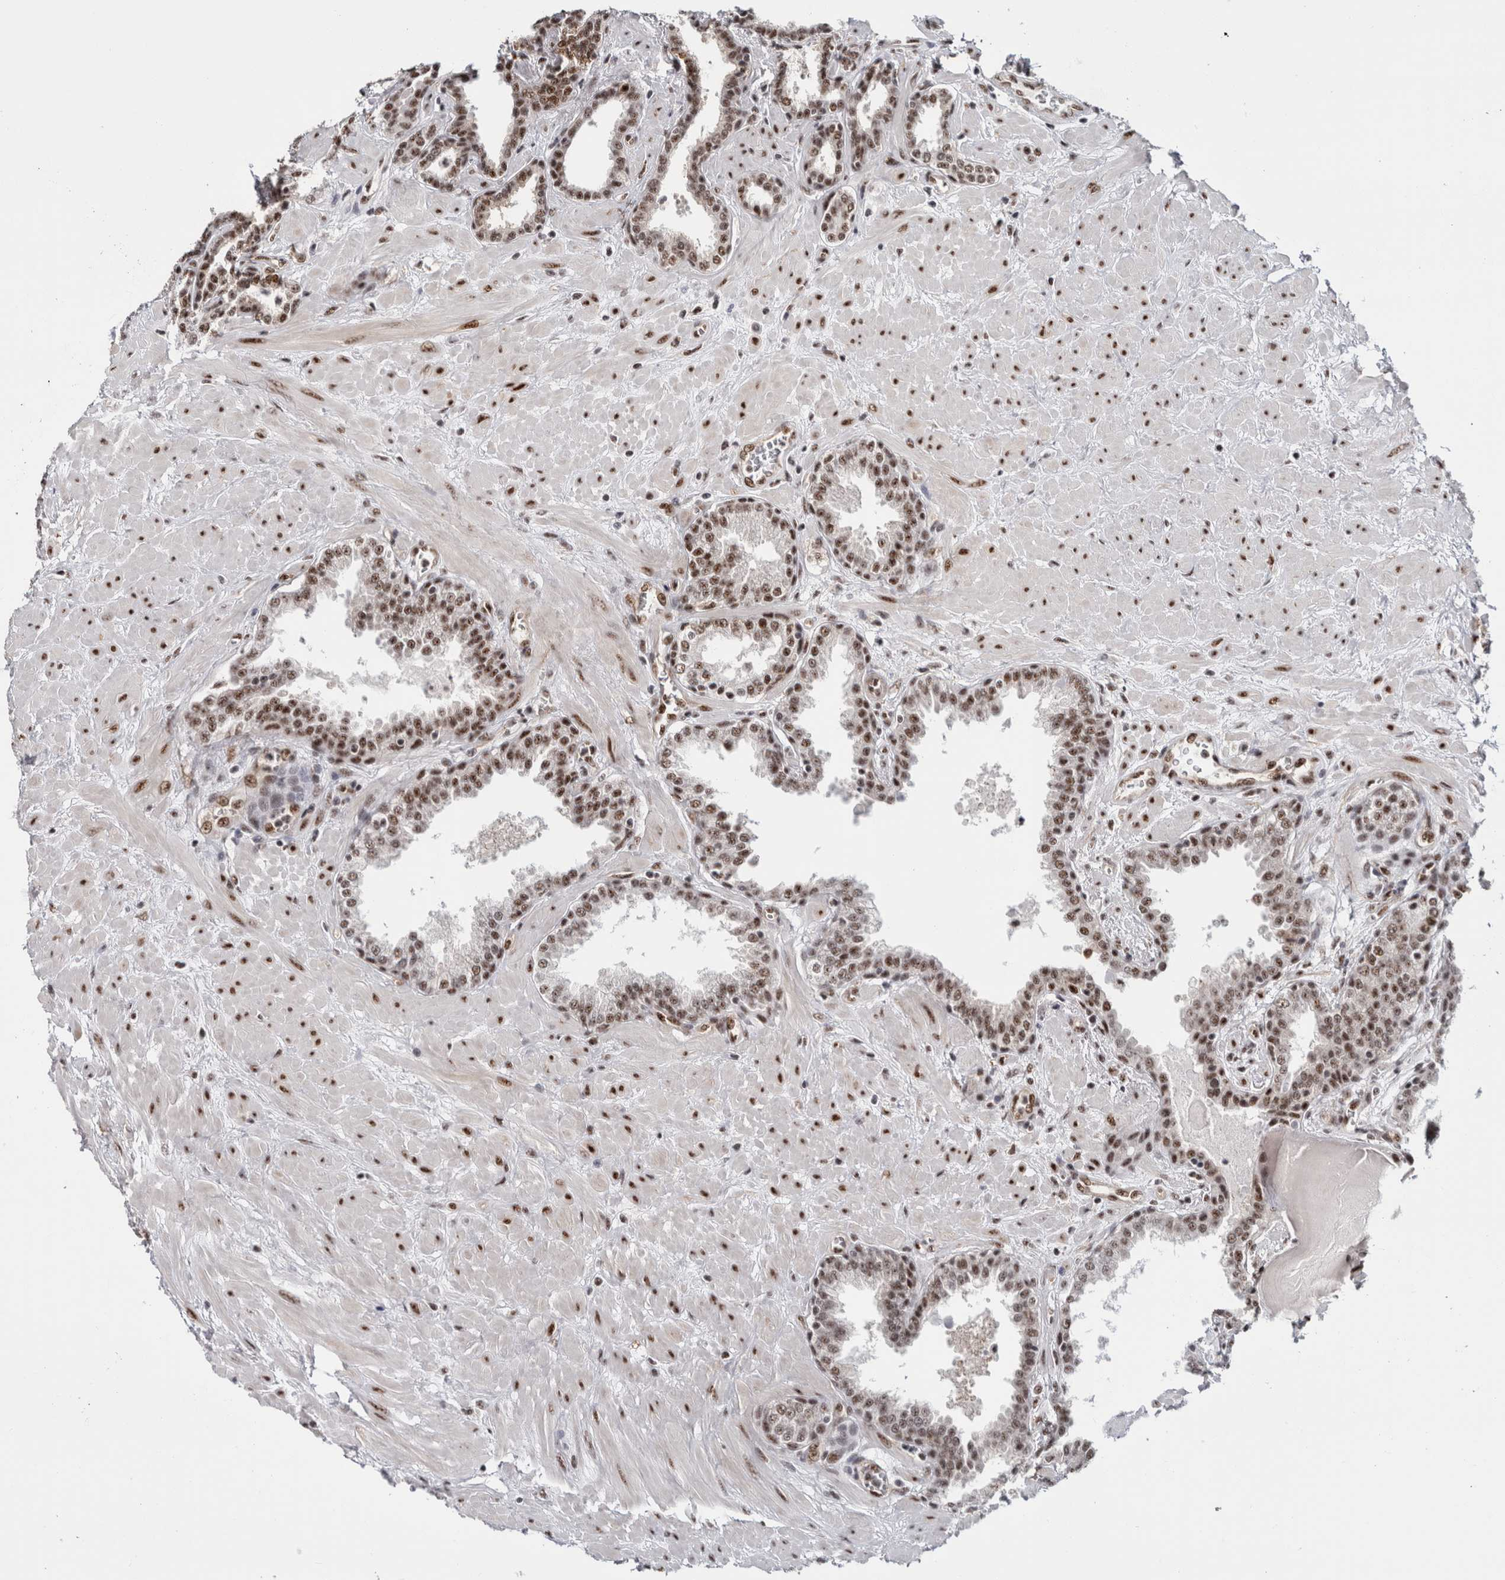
{"staining": {"intensity": "strong", "quantity": ">75%", "location": "nuclear"}, "tissue": "prostate", "cell_type": "Glandular cells", "image_type": "normal", "snomed": [{"axis": "morphology", "description": "Normal tissue, NOS"}, {"axis": "topography", "description": "Prostate"}], "caption": "A brown stain highlights strong nuclear staining of a protein in glandular cells of normal human prostate. The staining was performed using DAB to visualize the protein expression in brown, while the nuclei were stained in blue with hematoxylin (Magnification: 20x).", "gene": "MKNK1", "patient": {"sex": "male", "age": 51}}